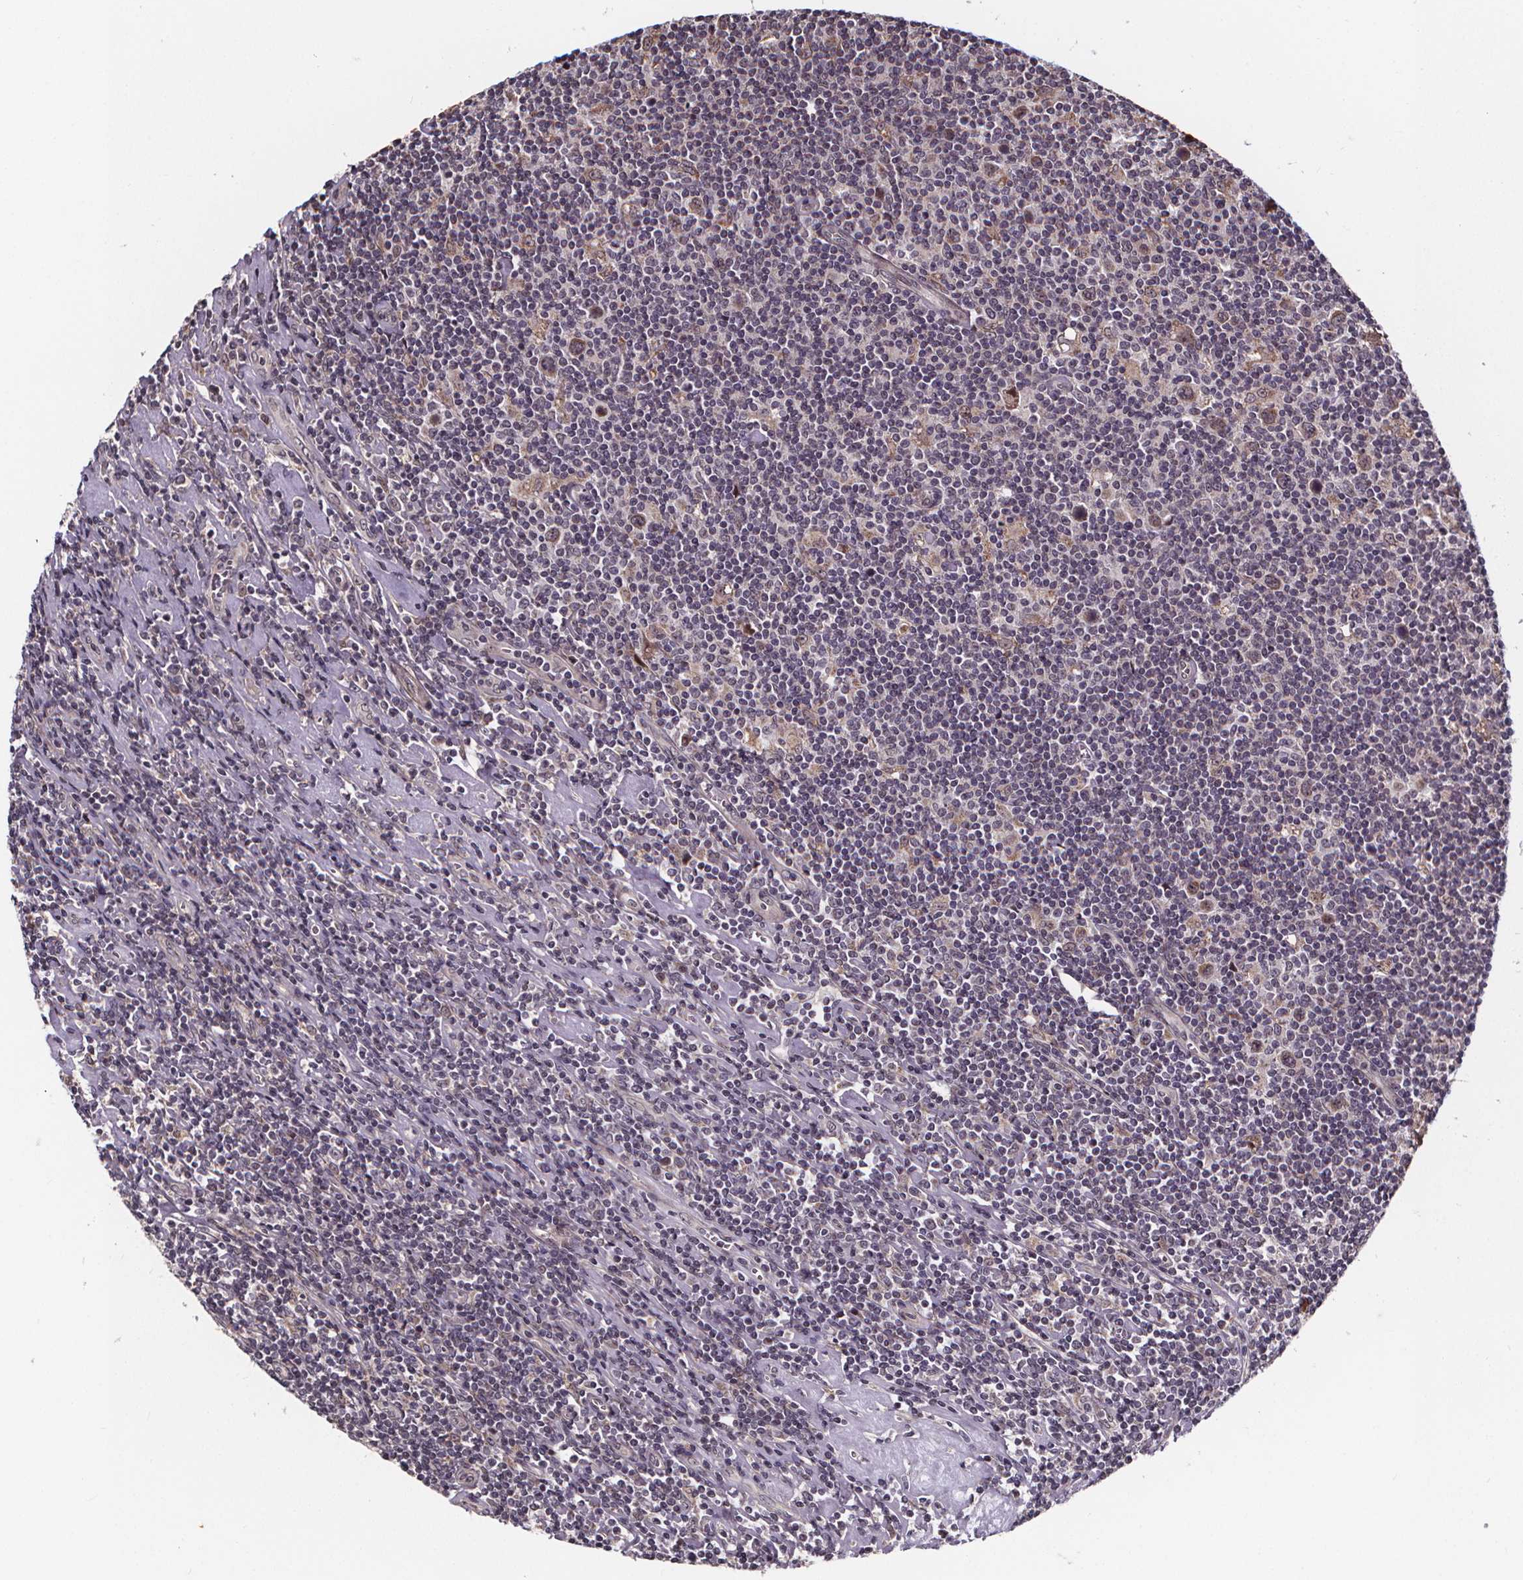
{"staining": {"intensity": "weak", "quantity": "25%-75%", "location": "cytoplasmic/membranous"}, "tissue": "lymphoma", "cell_type": "Tumor cells", "image_type": "cancer", "snomed": [{"axis": "morphology", "description": "Hodgkin's disease, NOS"}, {"axis": "topography", "description": "Lymph node"}], "caption": "The immunohistochemical stain shows weak cytoplasmic/membranous positivity in tumor cells of Hodgkin's disease tissue.", "gene": "DDIT3", "patient": {"sex": "male", "age": 40}}